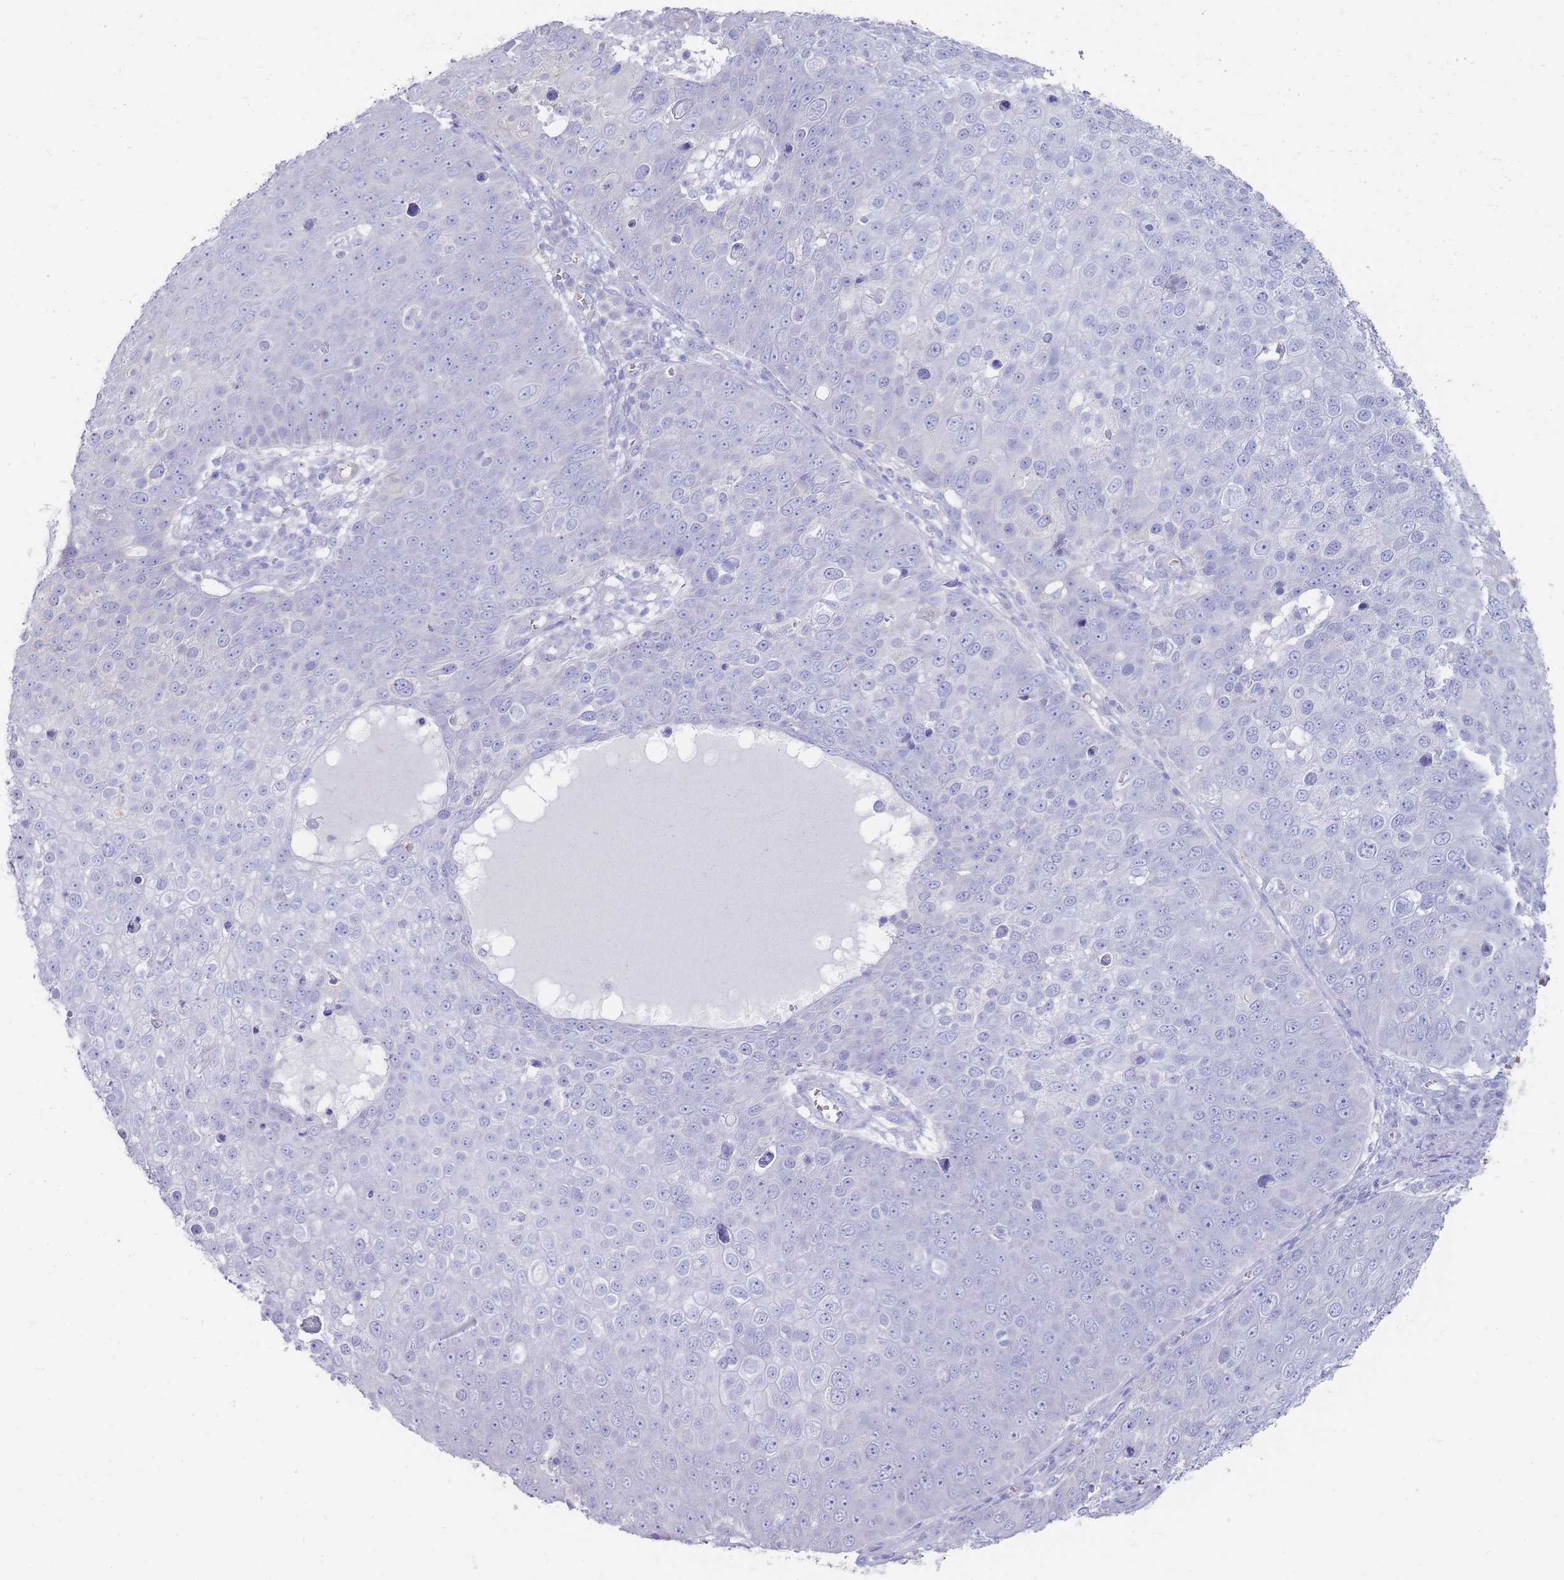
{"staining": {"intensity": "negative", "quantity": "none", "location": "none"}, "tissue": "skin cancer", "cell_type": "Tumor cells", "image_type": "cancer", "snomed": [{"axis": "morphology", "description": "Squamous cell carcinoma, NOS"}, {"axis": "topography", "description": "Skin"}], "caption": "Immunohistochemical staining of human skin cancer exhibits no significant positivity in tumor cells.", "gene": "HBG2", "patient": {"sex": "male", "age": 71}}